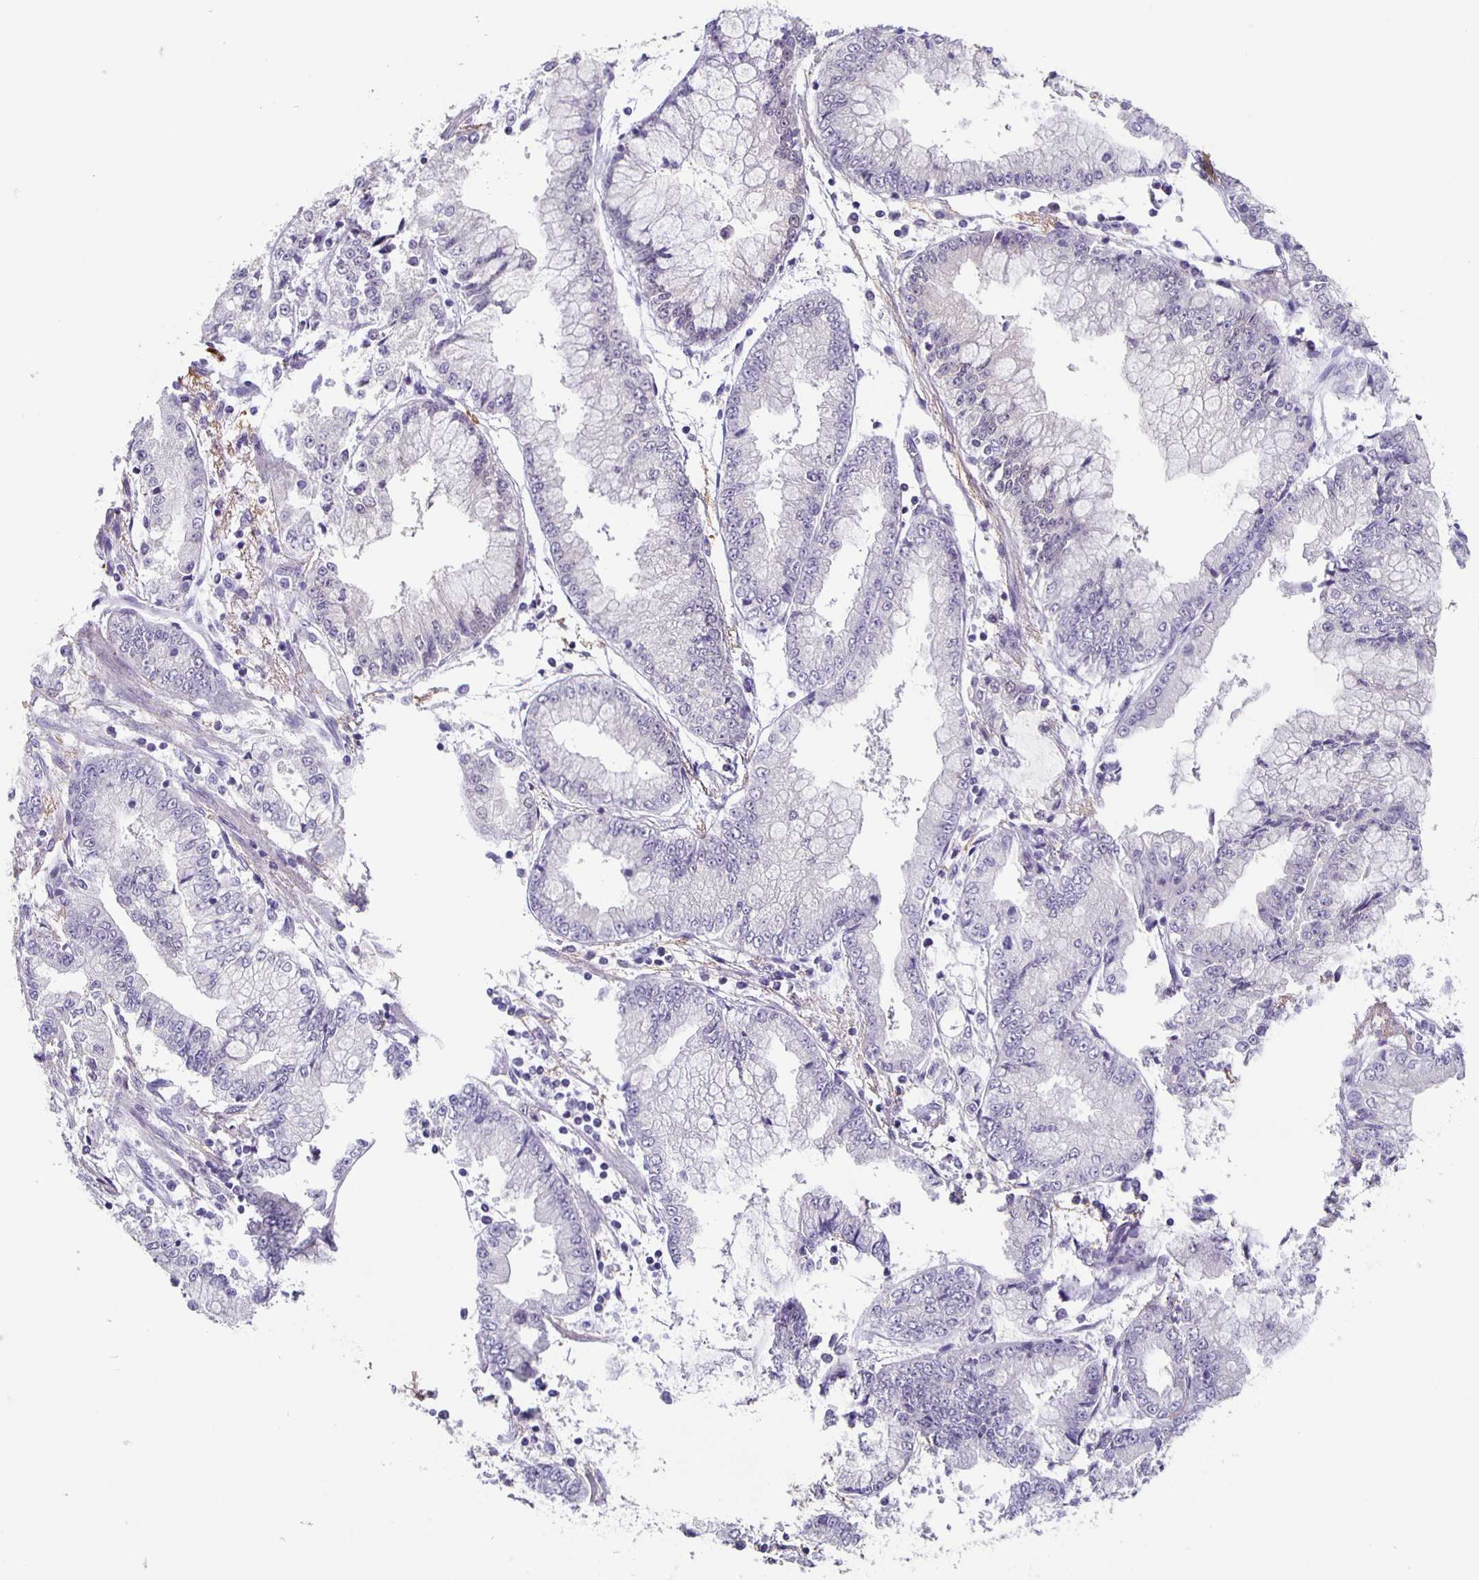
{"staining": {"intensity": "negative", "quantity": "none", "location": "none"}, "tissue": "stomach cancer", "cell_type": "Tumor cells", "image_type": "cancer", "snomed": [{"axis": "morphology", "description": "Adenocarcinoma, NOS"}, {"axis": "topography", "description": "Stomach, upper"}], "caption": "Adenocarcinoma (stomach) stained for a protein using IHC displays no staining tumor cells.", "gene": "CARNS1", "patient": {"sex": "female", "age": 74}}